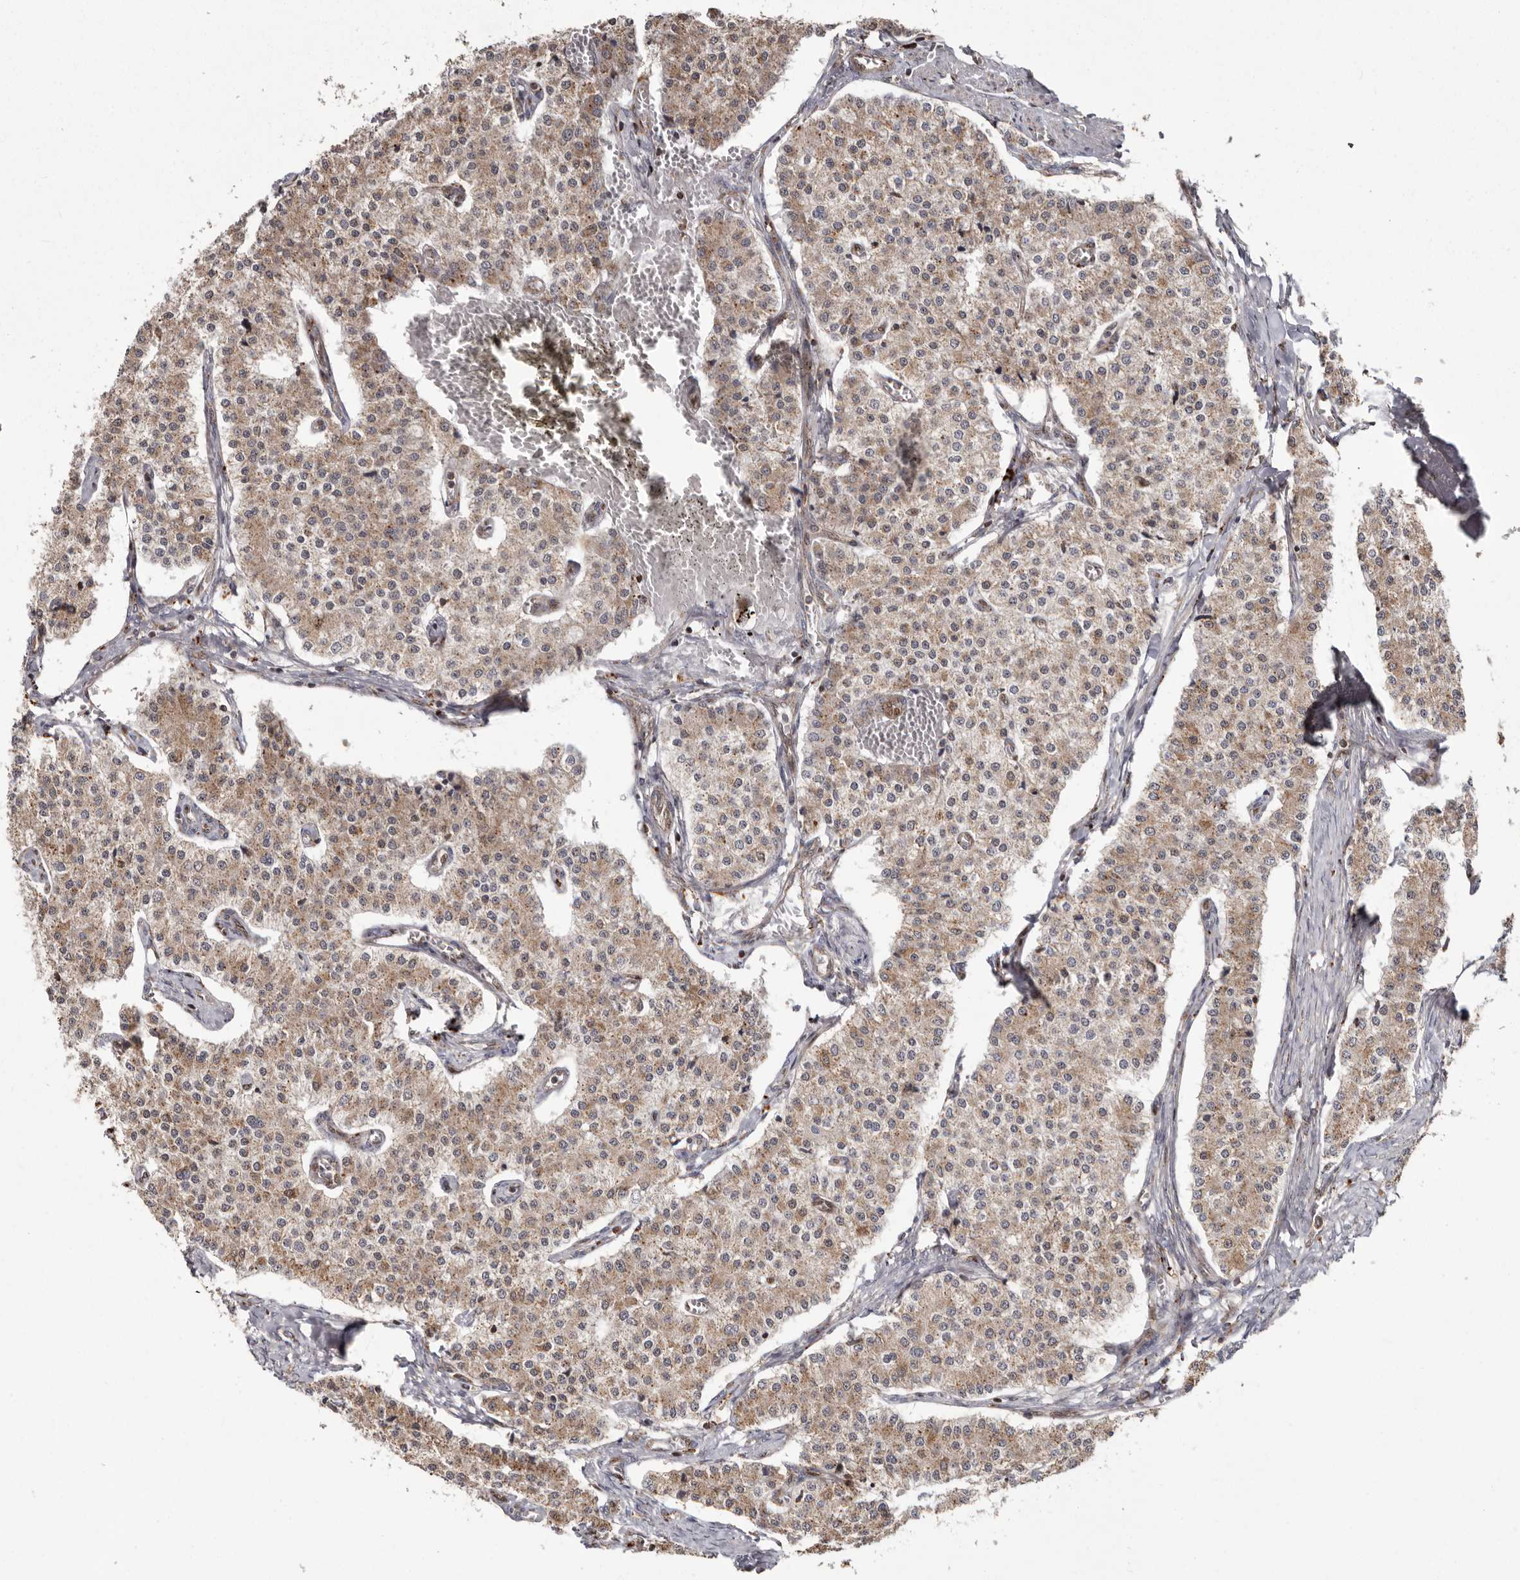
{"staining": {"intensity": "moderate", "quantity": ">75%", "location": "cytoplasmic/membranous"}, "tissue": "carcinoid", "cell_type": "Tumor cells", "image_type": "cancer", "snomed": [{"axis": "morphology", "description": "Carcinoid, malignant, NOS"}, {"axis": "topography", "description": "Colon"}], "caption": "Carcinoid was stained to show a protein in brown. There is medium levels of moderate cytoplasmic/membranous positivity in about >75% of tumor cells. (Brightfield microscopy of DAB IHC at high magnification).", "gene": "NUP43", "patient": {"sex": "female", "age": 52}}